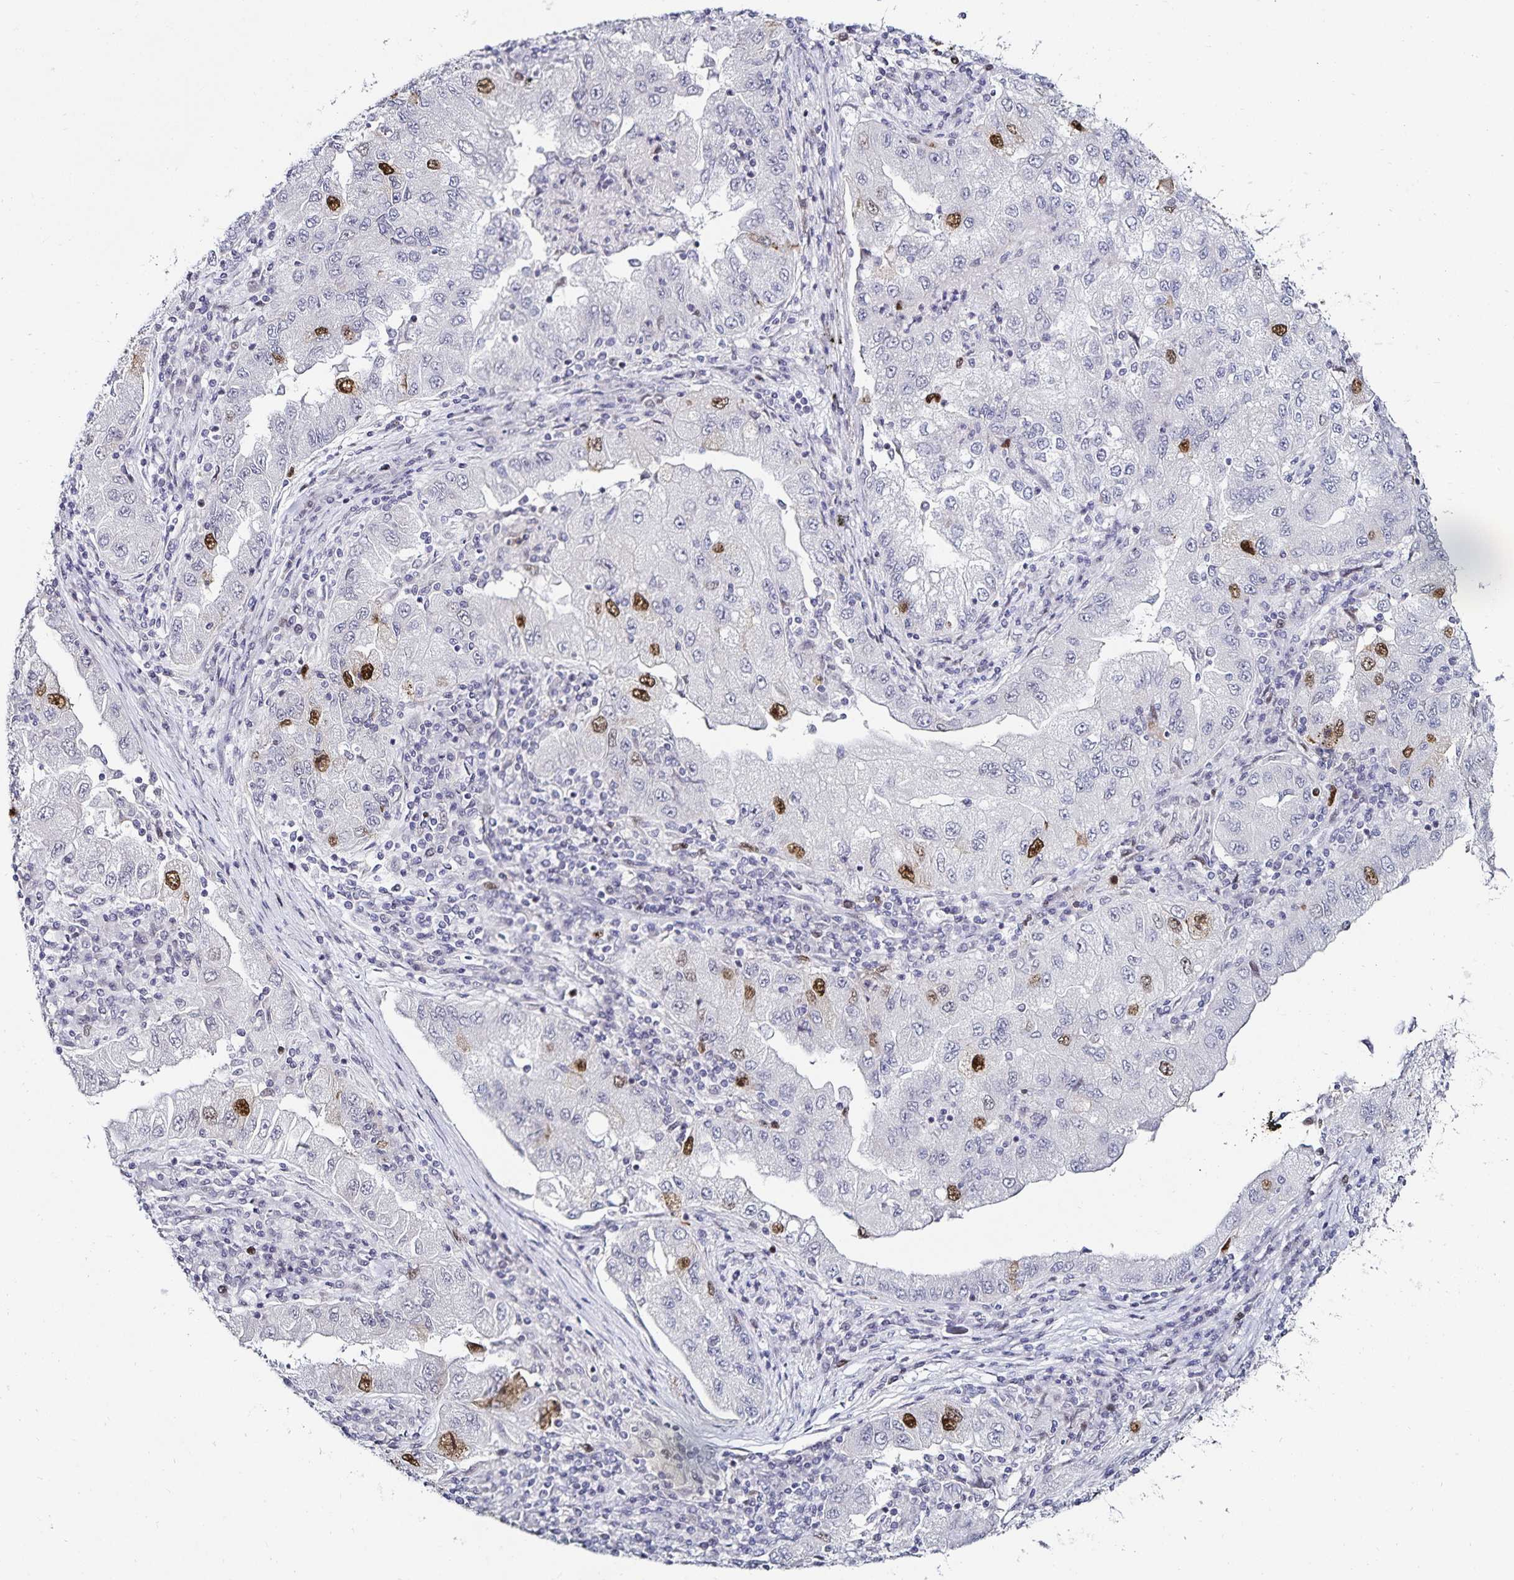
{"staining": {"intensity": "strong", "quantity": "<25%", "location": "nuclear"}, "tissue": "lung cancer", "cell_type": "Tumor cells", "image_type": "cancer", "snomed": [{"axis": "morphology", "description": "Adenocarcinoma, NOS"}, {"axis": "morphology", "description": "Adenocarcinoma primary or metastatic"}, {"axis": "topography", "description": "Lung"}], "caption": "Immunohistochemistry image of lung cancer stained for a protein (brown), which exhibits medium levels of strong nuclear staining in about <25% of tumor cells.", "gene": "ANLN", "patient": {"sex": "male", "age": 74}}